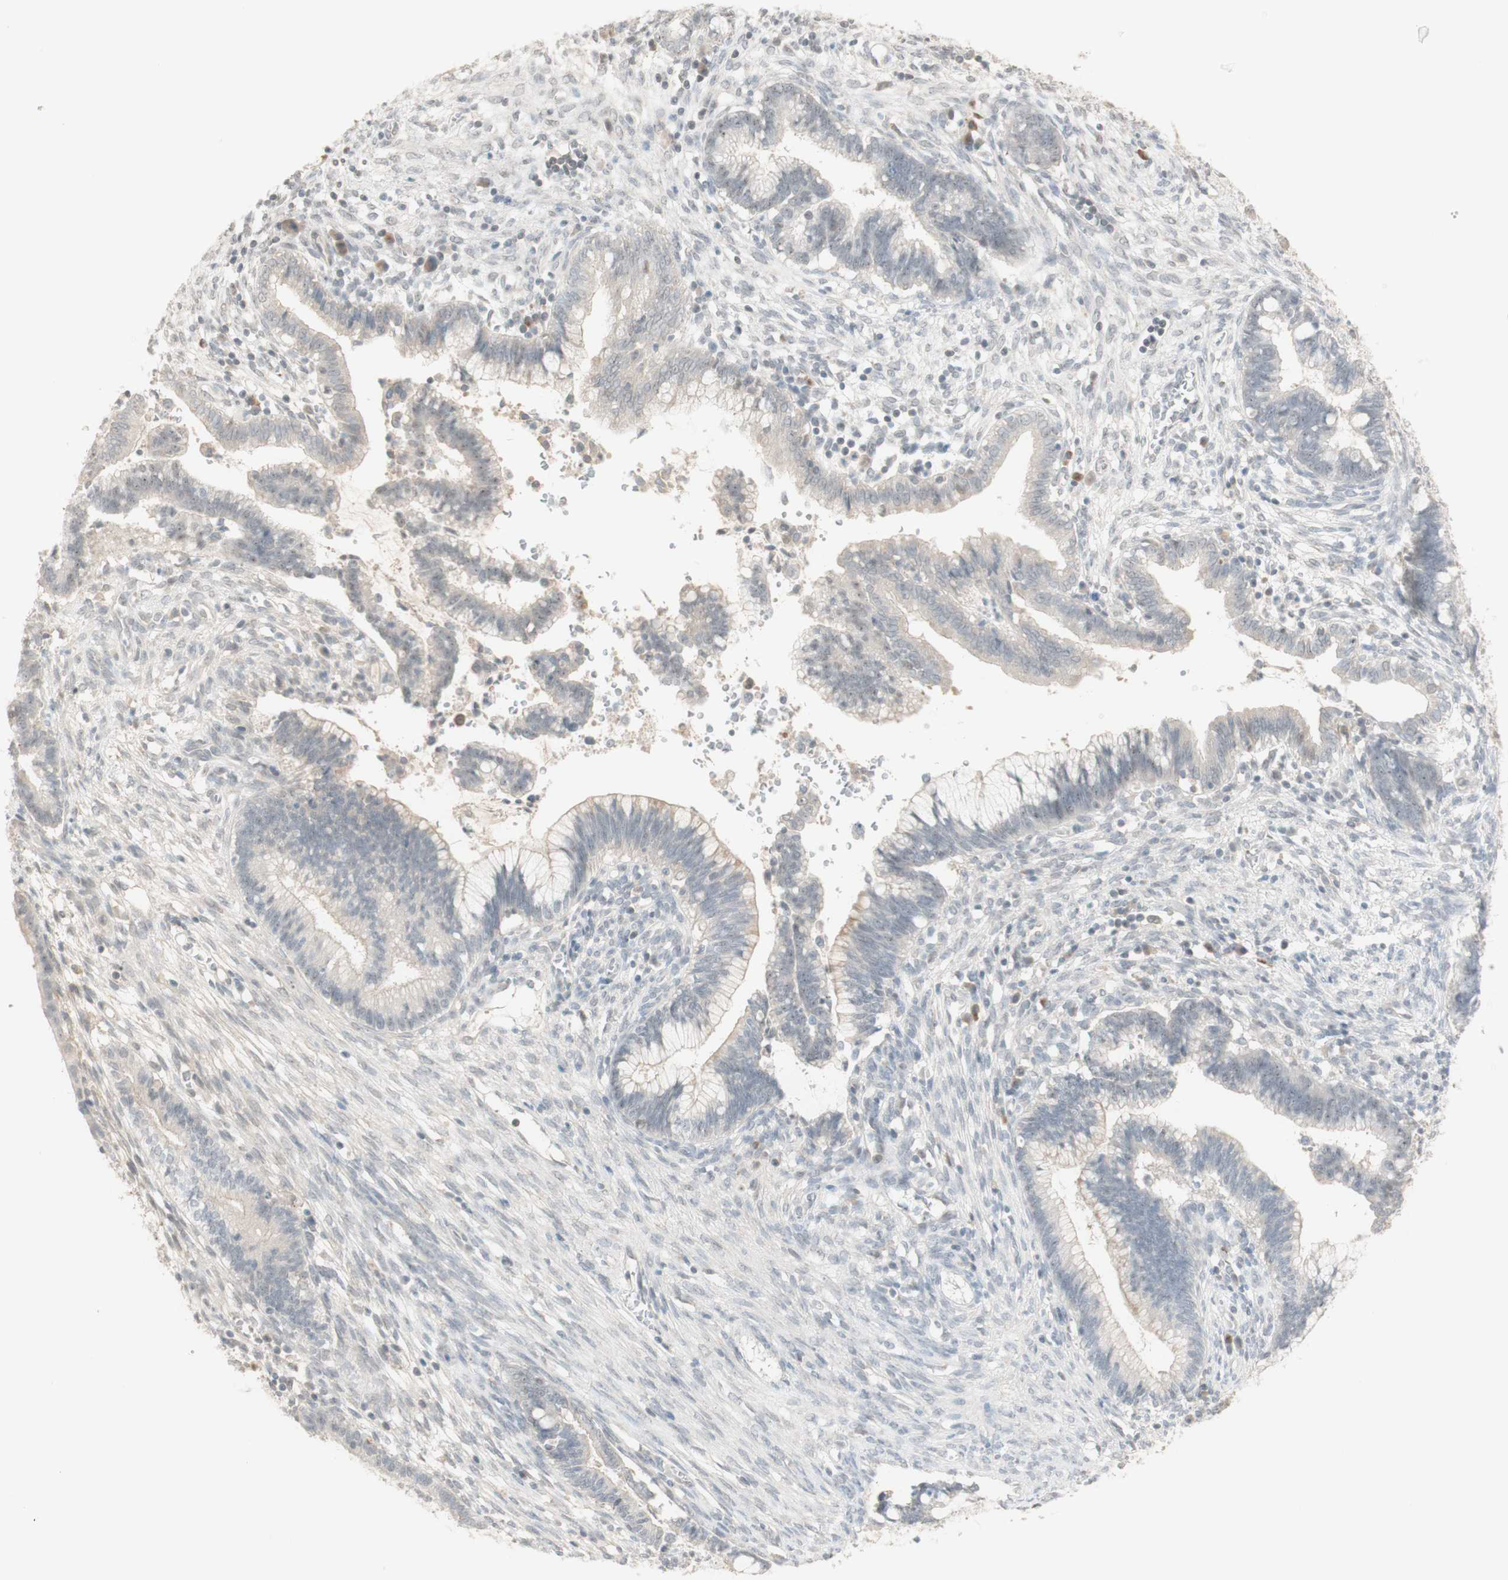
{"staining": {"intensity": "negative", "quantity": "none", "location": "none"}, "tissue": "cervical cancer", "cell_type": "Tumor cells", "image_type": "cancer", "snomed": [{"axis": "morphology", "description": "Adenocarcinoma, NOS"}, {"axis": "topography", "description": "Cervix"}], "caption": "This is an IHC micrograph of human adenocarcinoma (cervical). There is no positivity in tumor cells.", "gene": "PLCD4", "patient": {"sex": "female", "age": 44}}